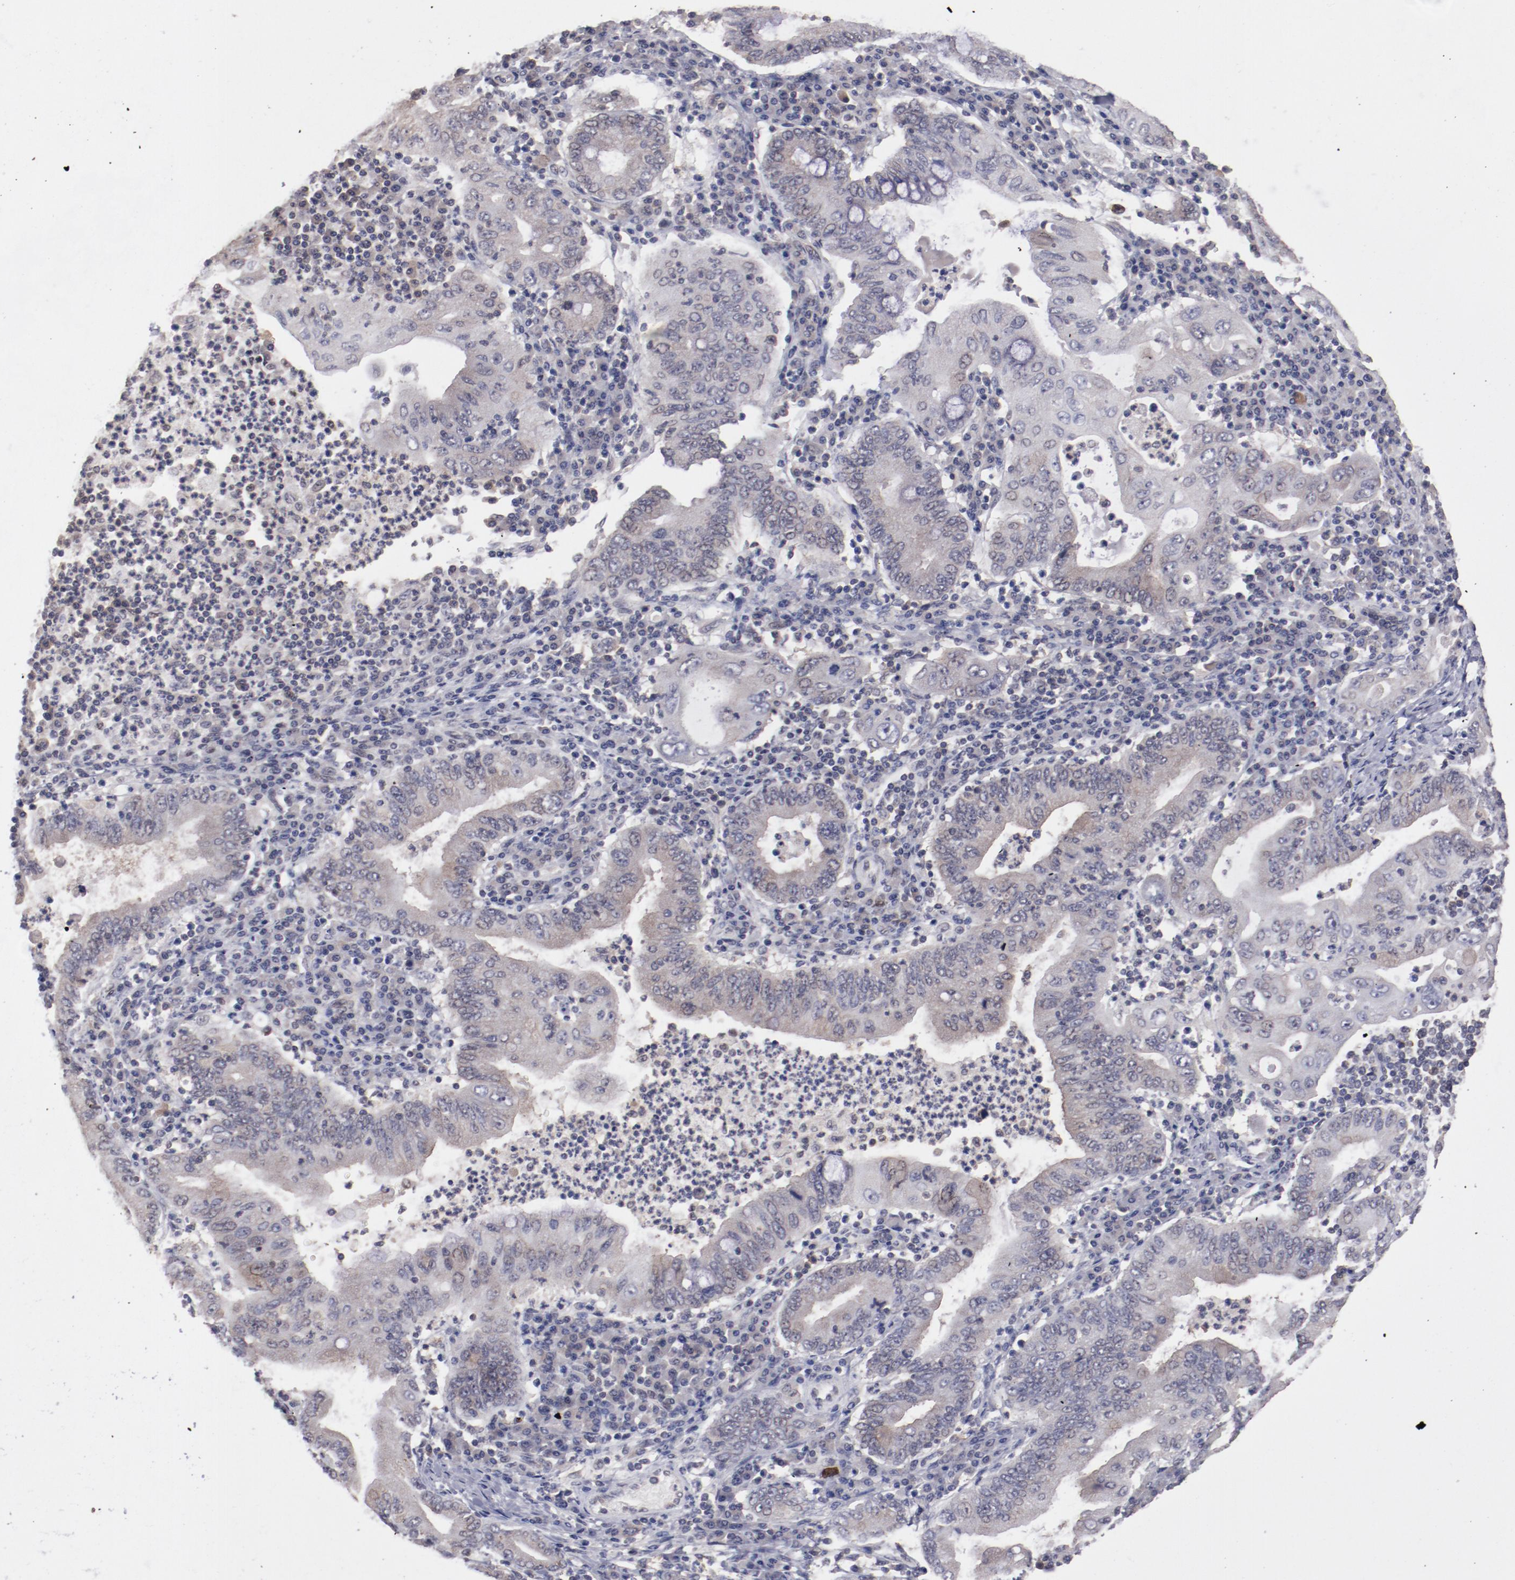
{"staining": {"intensity": "weak", "quantity": "25%-75%", "location": "cytoplasmic/membranous"}, "tissue": "stomach cancer", "cell_type": "Tumor cells", "image_type": "cancer", "snomed": [{"axis": "morphology", "description": "Normal tissue, NOS"}, {"axis": "morphology", "description": "Adenocarcinoma, NOS"}, {"axis": "topography", "description": "Esophagus"}, {"axis": "topography", "description": "Stomach, upper"}, {"axis": "topography", "description": "Peripheral nerve tissue"}], "caption": "Approximately 25%-75% of tumor cells in stomach adenocarcinoma demonstrate weak cytoplasmic/membranous protein staining as visualized by brown immunohistochemical staining.", "gene": "ARNT", "patient": {"sex": "male", "age": 62}}